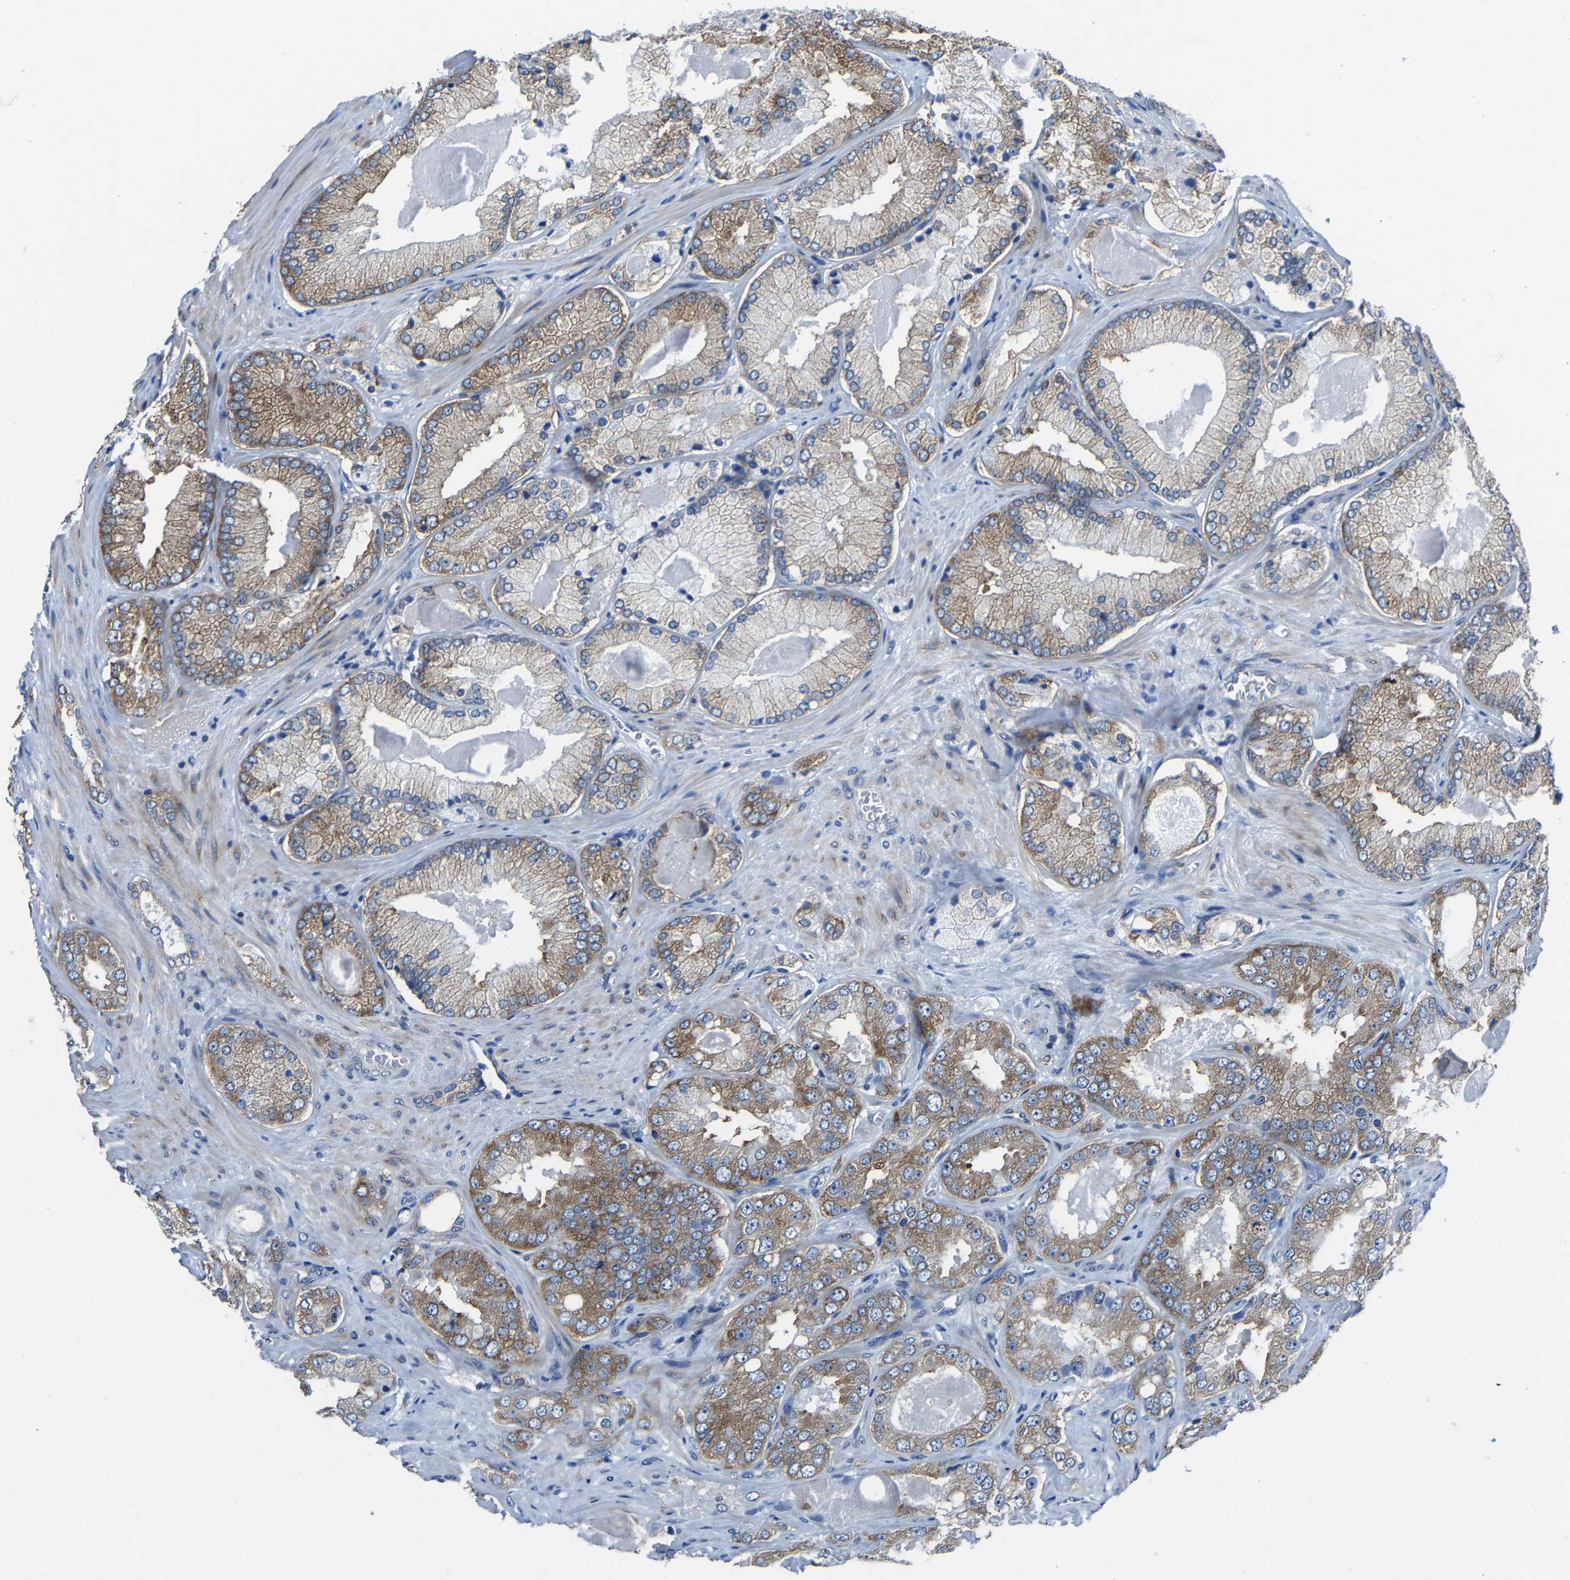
{"staining": {"intensity": "moderate", "quantity": "25%-75%", "location": "cytoplasmic/membranous"}, "tissue": "prostate cancer", "cell_type": "Tumor cells", "image_type": "cancer", "snomed": [{"axis": "morphology", "description": "Adenocarcinoma, Low grade"}, {"axis": "topography", "description": "Prostate"}], "caption": "Approximately 25%-75% of tumor cells in prostate cancer demonstrate moderate cytoplasmic/membranous protein staining as visualized by brown immunohistochemical staining.", "gene": "G3BP2", "patient": {"sex": "male", "age": 65}}